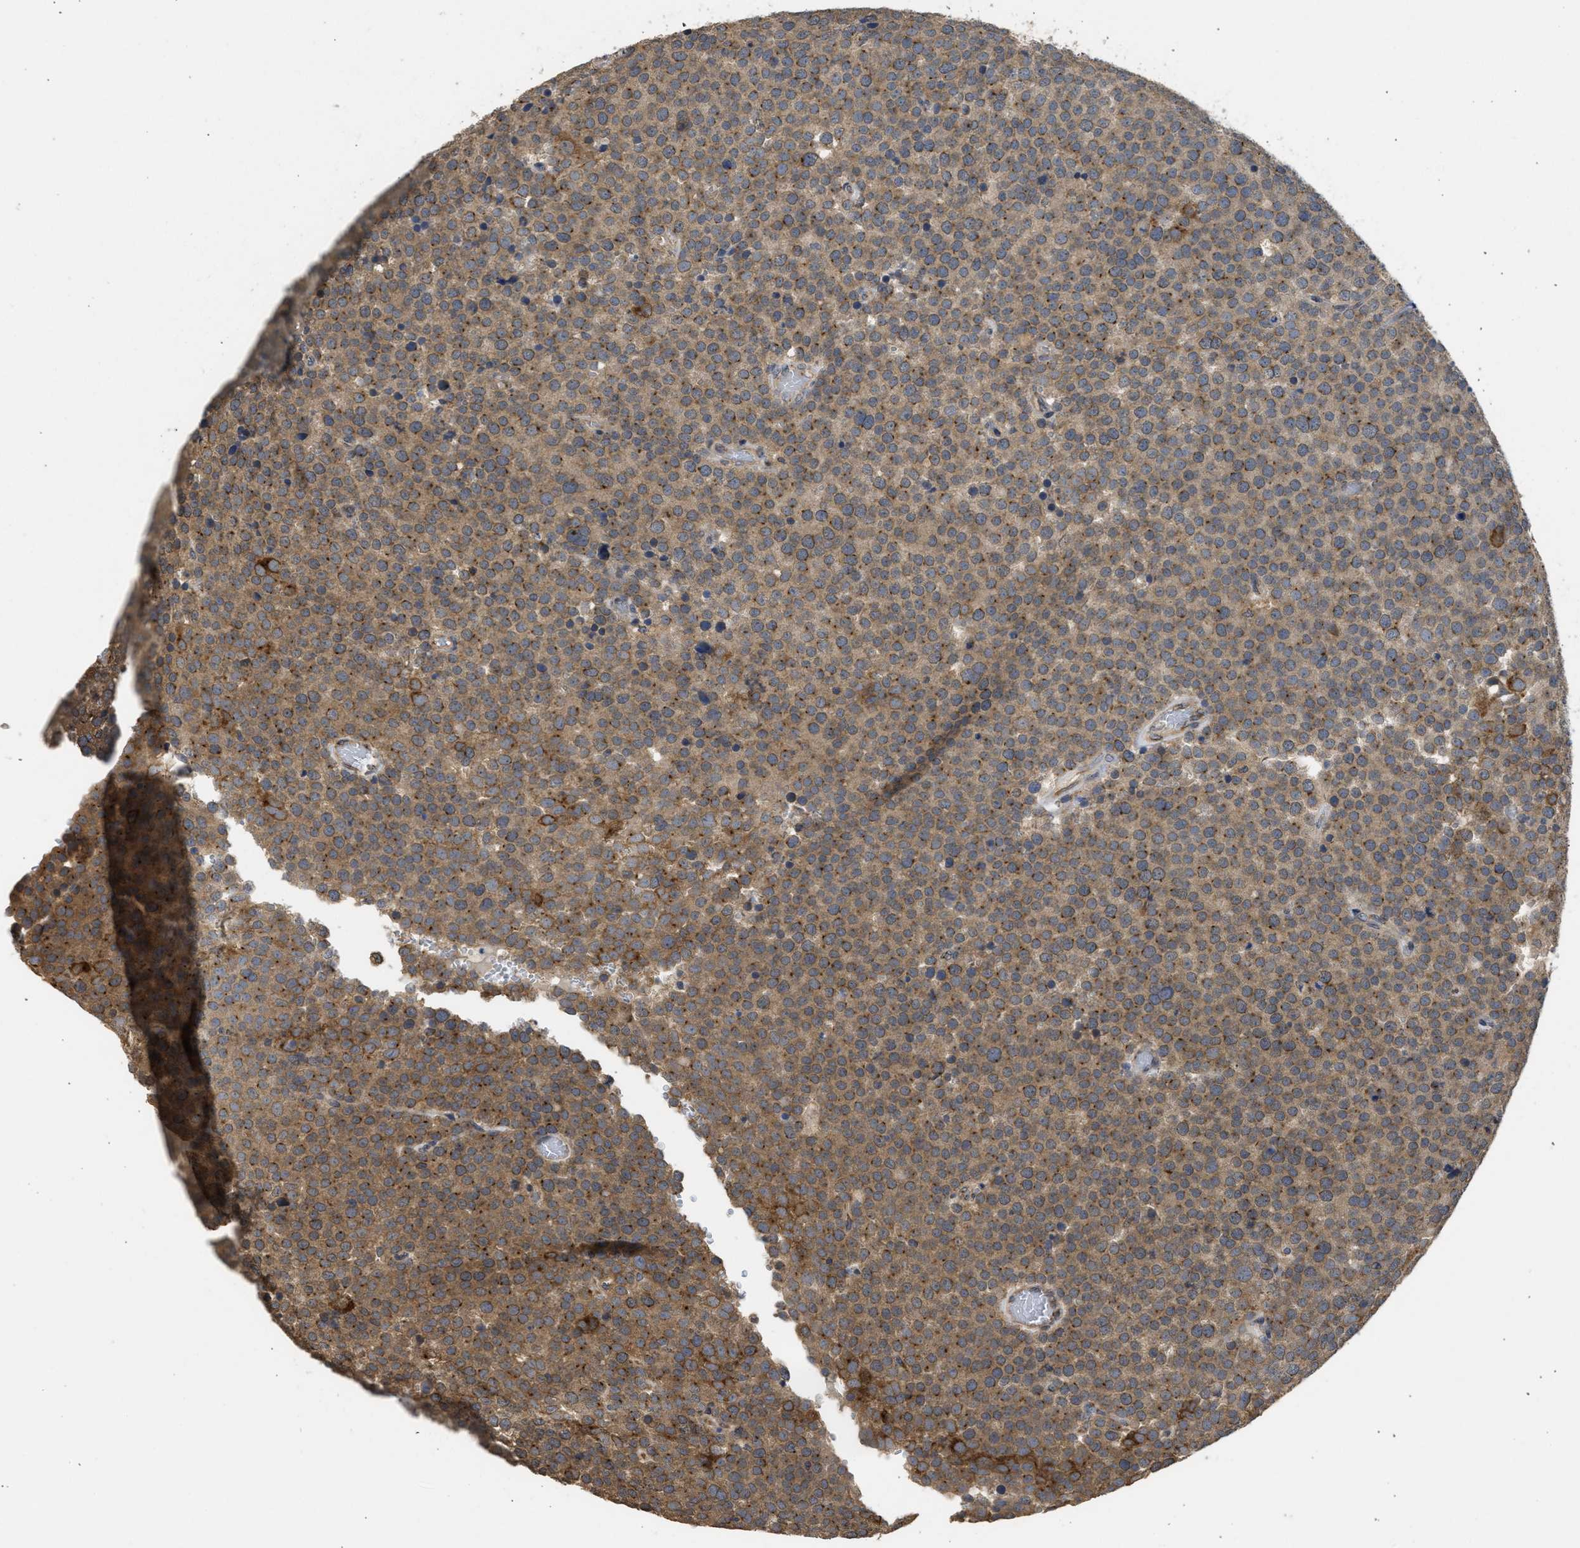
{"staining": {"intensity": "moderate", "quantity": ">75%", "location": "cytoplasmic/membranous"}, "tissue": "testis cancer", "cell_type": "Tumor cells", "image_type": "cancer", "snomed": [{"axis": "morphology", "description": "Normal tissue, NOS"}, {"axis": "morphology", "description": "Seminoma, NOS"}, {"axis": "topography", "description": "Testis"}], "caption": "Moderate cytoplasmic/membranous protein staining is identified in about >75% of tumor cells in testis cancer (seminoma). (DAB (3,3'-diaminobenzidine) = brown stain, brightfield microscopy at high magnification).", "gene": "DNAJC1", "patient": {"sex": "male", "age": 71}}